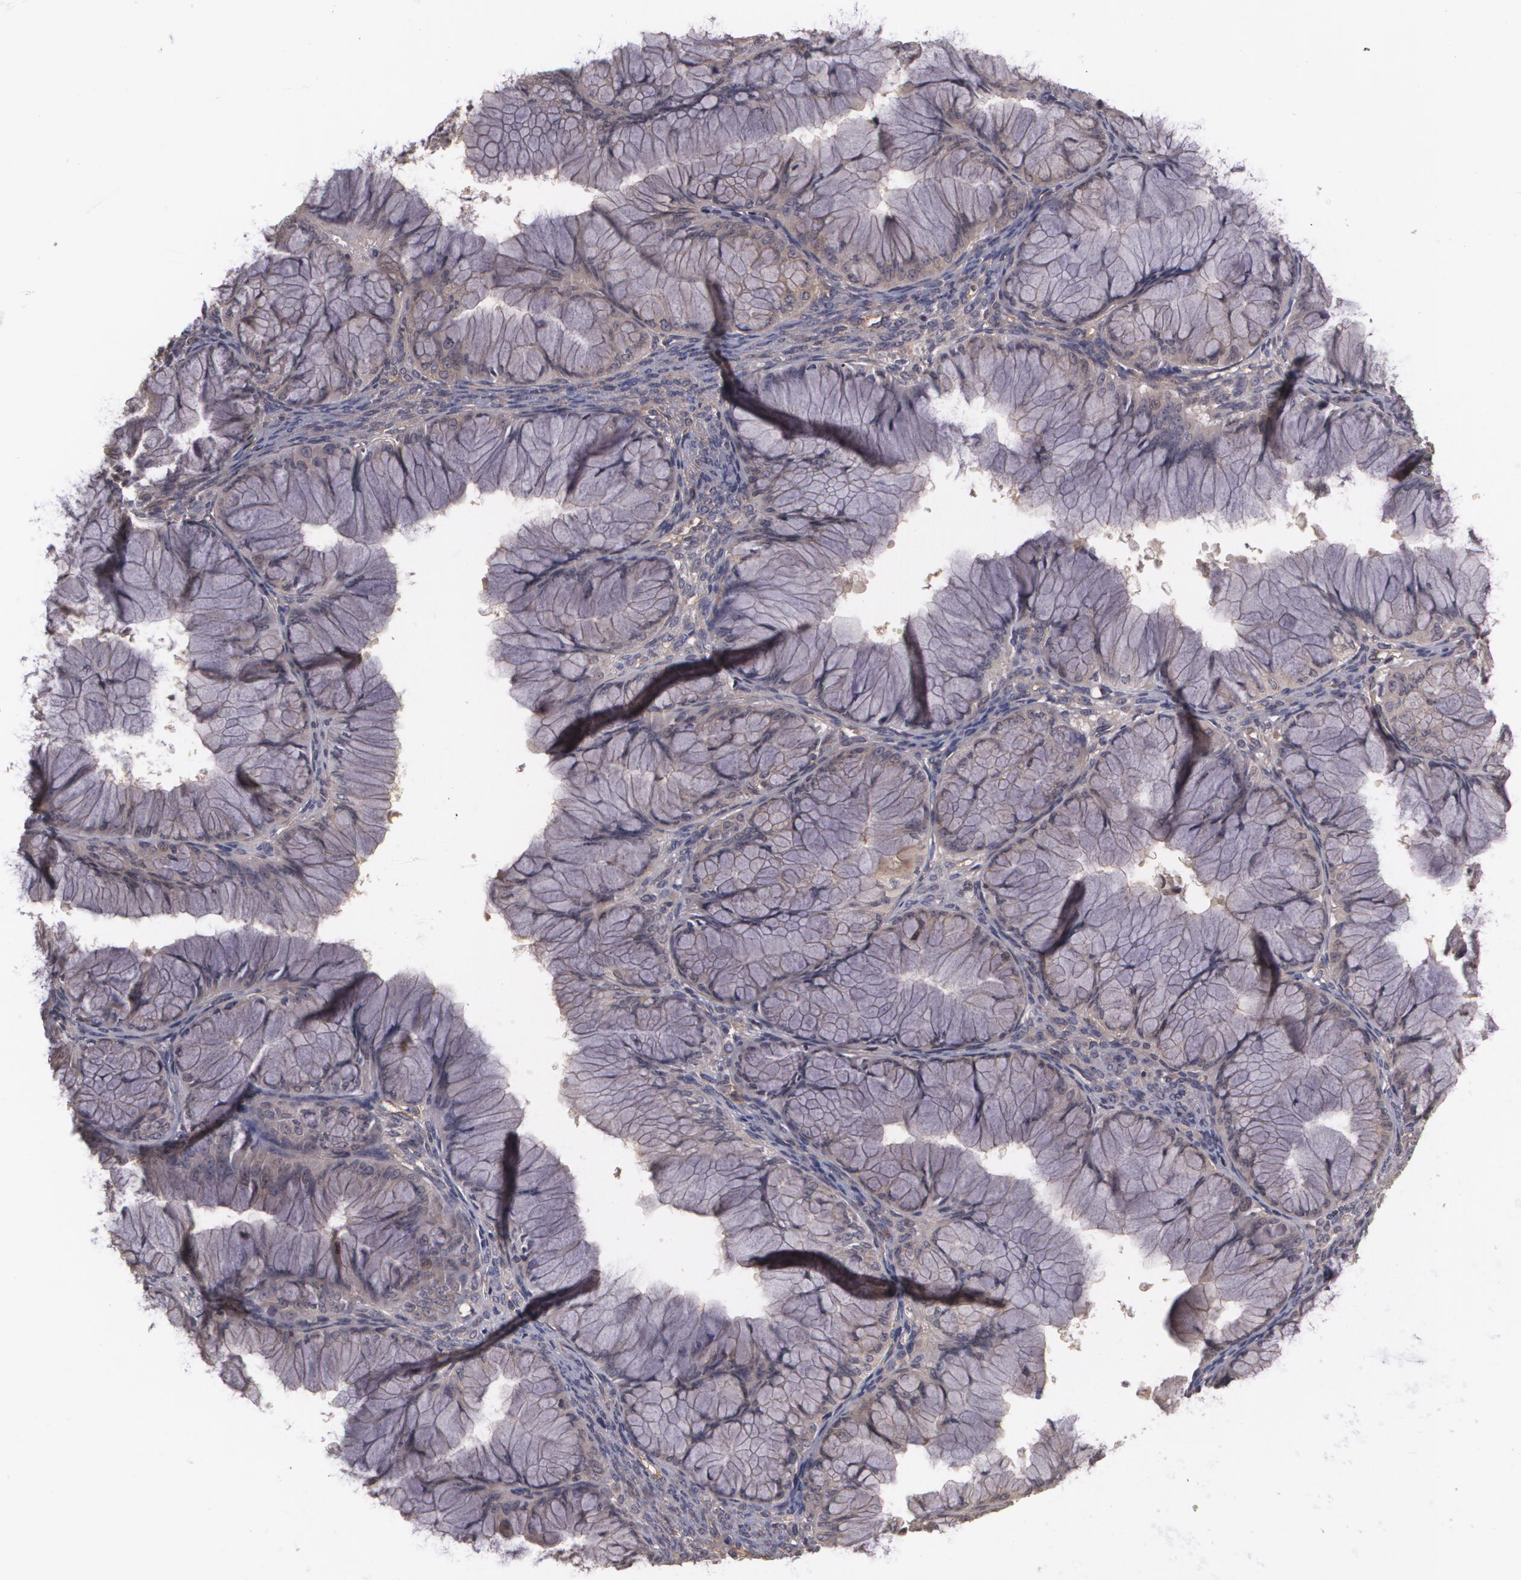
{"staining": {"intensity": "weak", "quantity": ">75%", "location": "cytoplasmic/membranous"}, "tissue": "ovarian cancer", "cell_type": "Tumor cells", "image_type": "cancer", "snomed": [{"axis": "morphology", "description": "Cystadenocarcinoma, mucinous, NOS"}, {"axis": "topography", "description": "Ovary"}], "caption": "This is an image of immunohistochemistry (IHC) staining of ovarian cancer, which shows weak positivity in the cytoplasmic/membranous of tumor cells.", "gene": "HRAS", "patient": {"sex": "female", "age": 63}}